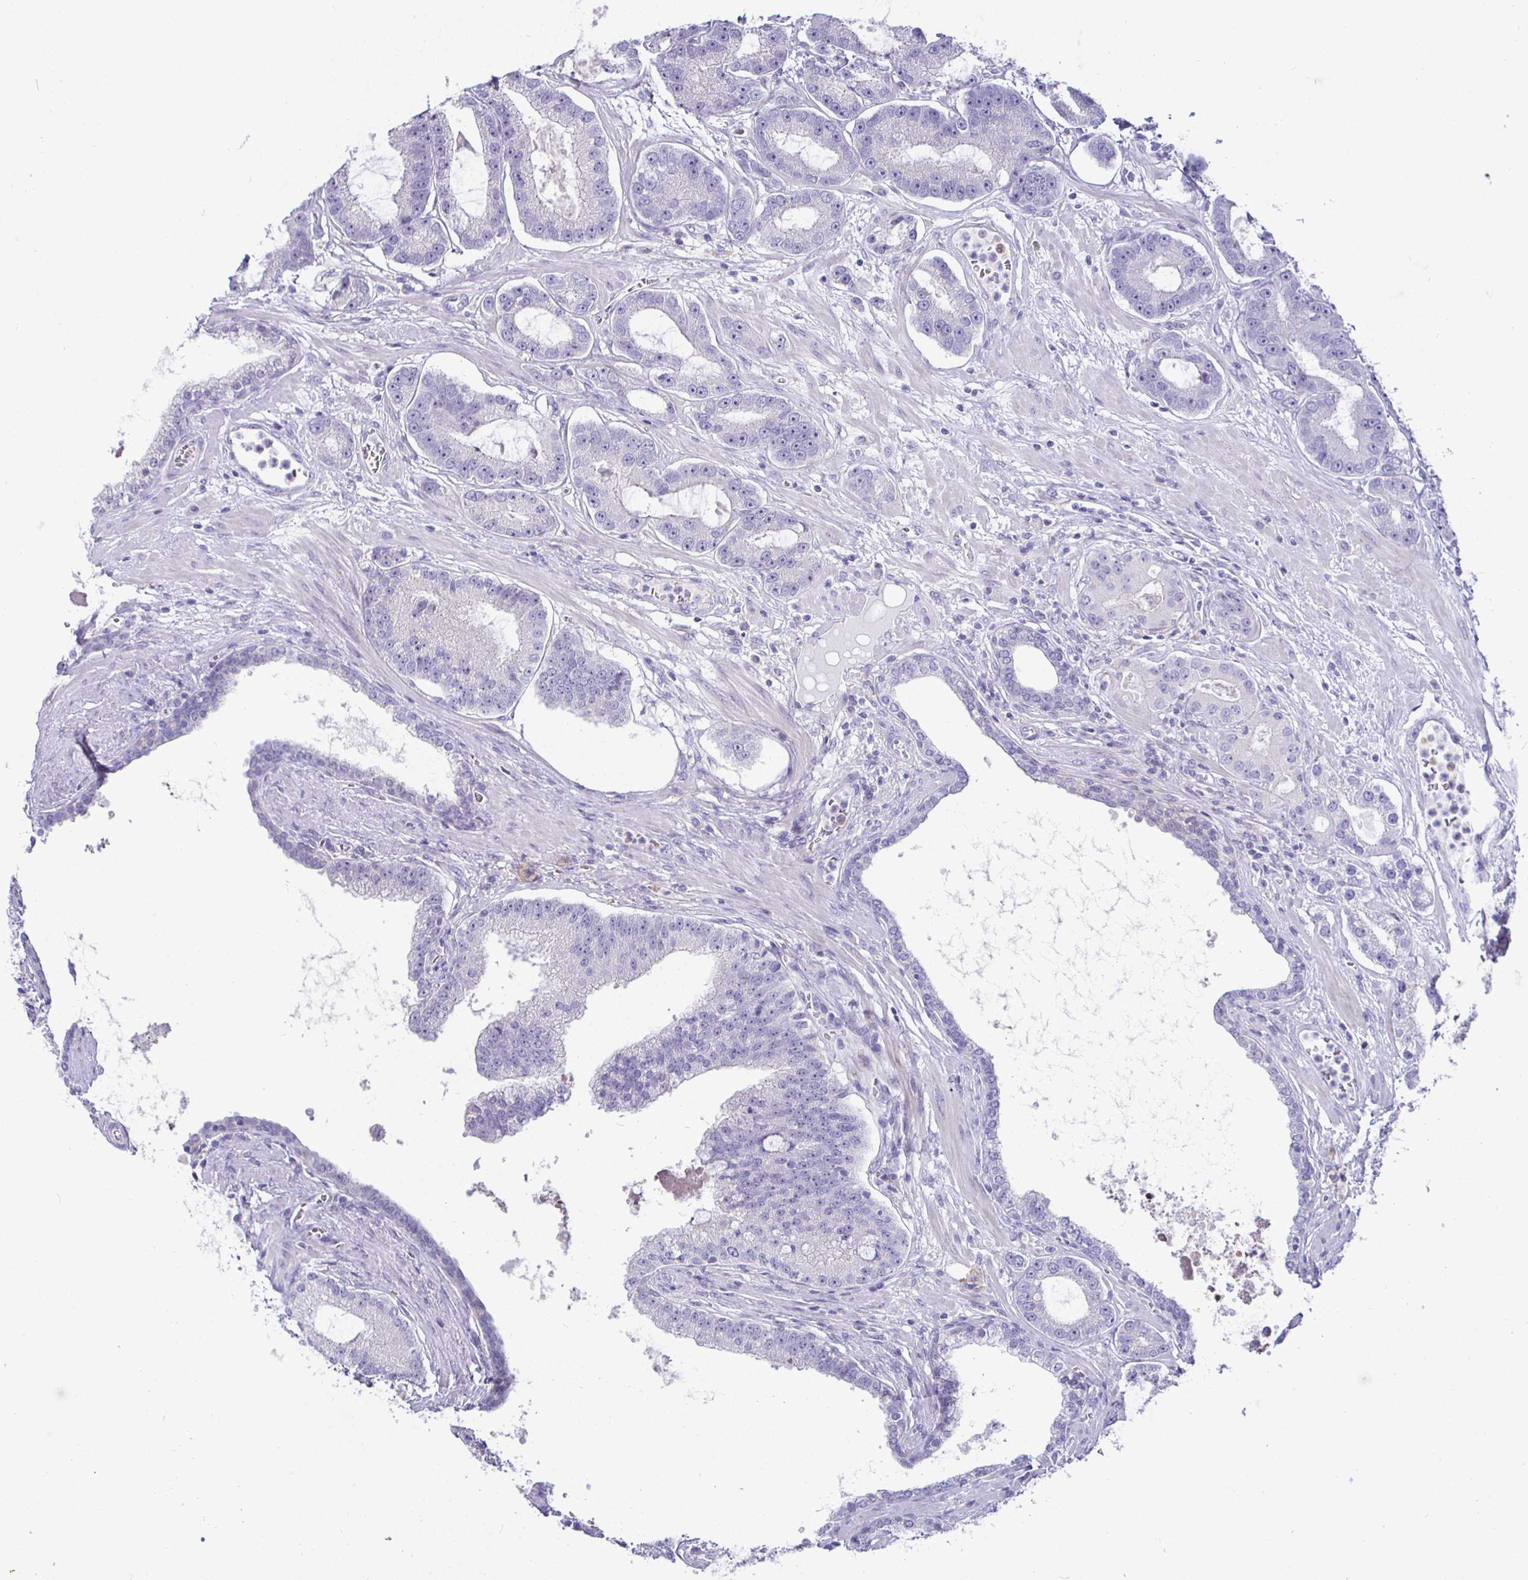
{"staining": {"intensity": "negative", "quantity": "none", "location": "none"}, "tissue": "prostate cancer", "cell_type": "Tumor cells", "image_type": "cancer", "snomed": [{"axis": "morphology", "description": "Adenocarcinoma, High grade"}, {"axis": "topography", "description": "Prostate"}], "caption": "Image shows no significant protein expression in tumor cells of prostate high-grade adenocarcinoma.", "gene": "SIRPA", "patient": {"sex": "male", "age": 65}}